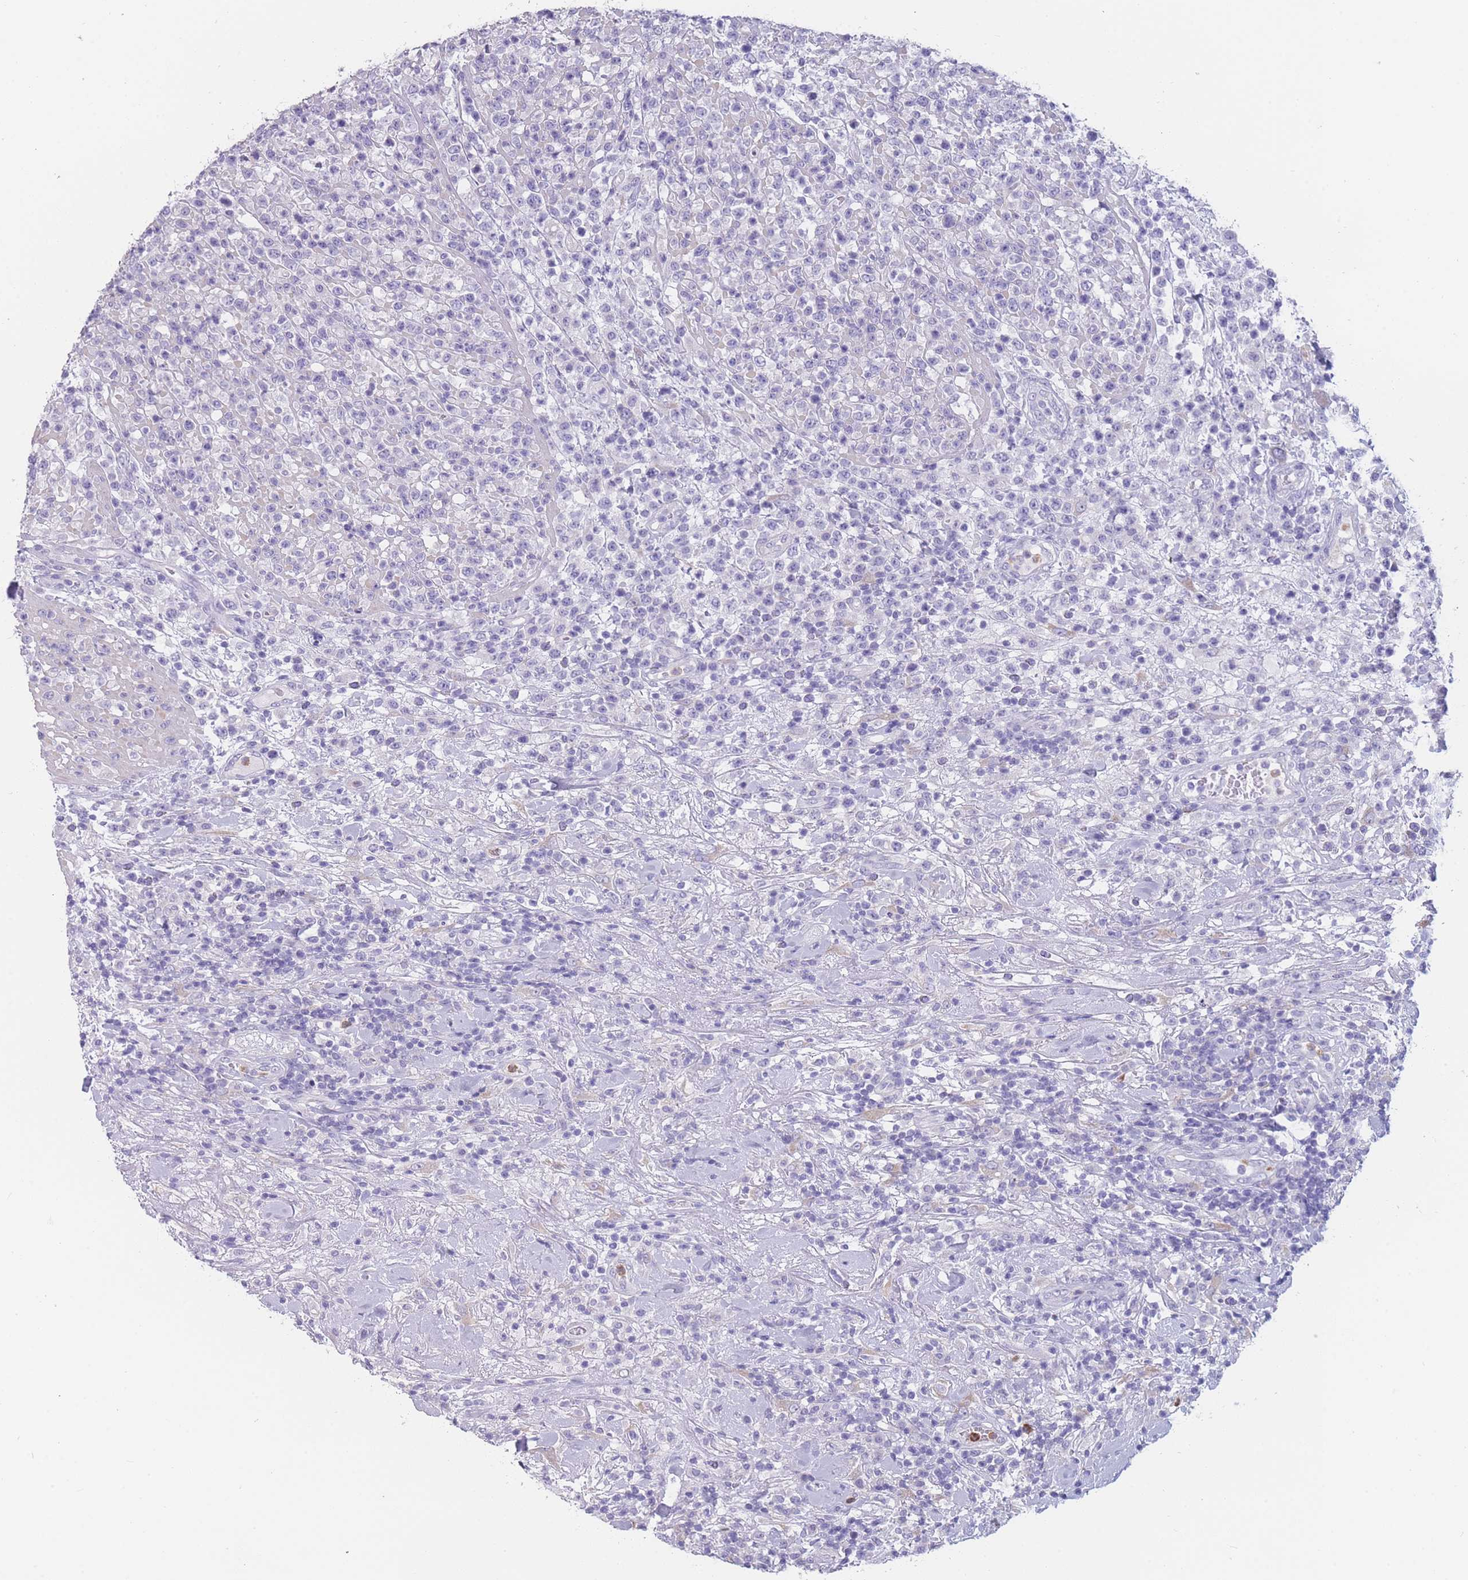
{"staining": {"intensity": "negative", "quantity": "none", "location": "none"}, "tissue": "lymphoma", "cell_type": "Tumor cells", "image_type": "cancer", "snomed": [{"axis": "morphology", "description": "Malignant lymphoma, non-Hodgkin's type, High grade"}, {"axis": "topography", "description": "Colon"}], "caption": "Photomicrograph shows no protein staining in tumor cells of high-grade malignant lymphoma, non-Hodgkin's type tissue.", "gene": "ZNF627", "patient": {"sex": "female", "age": 53}}